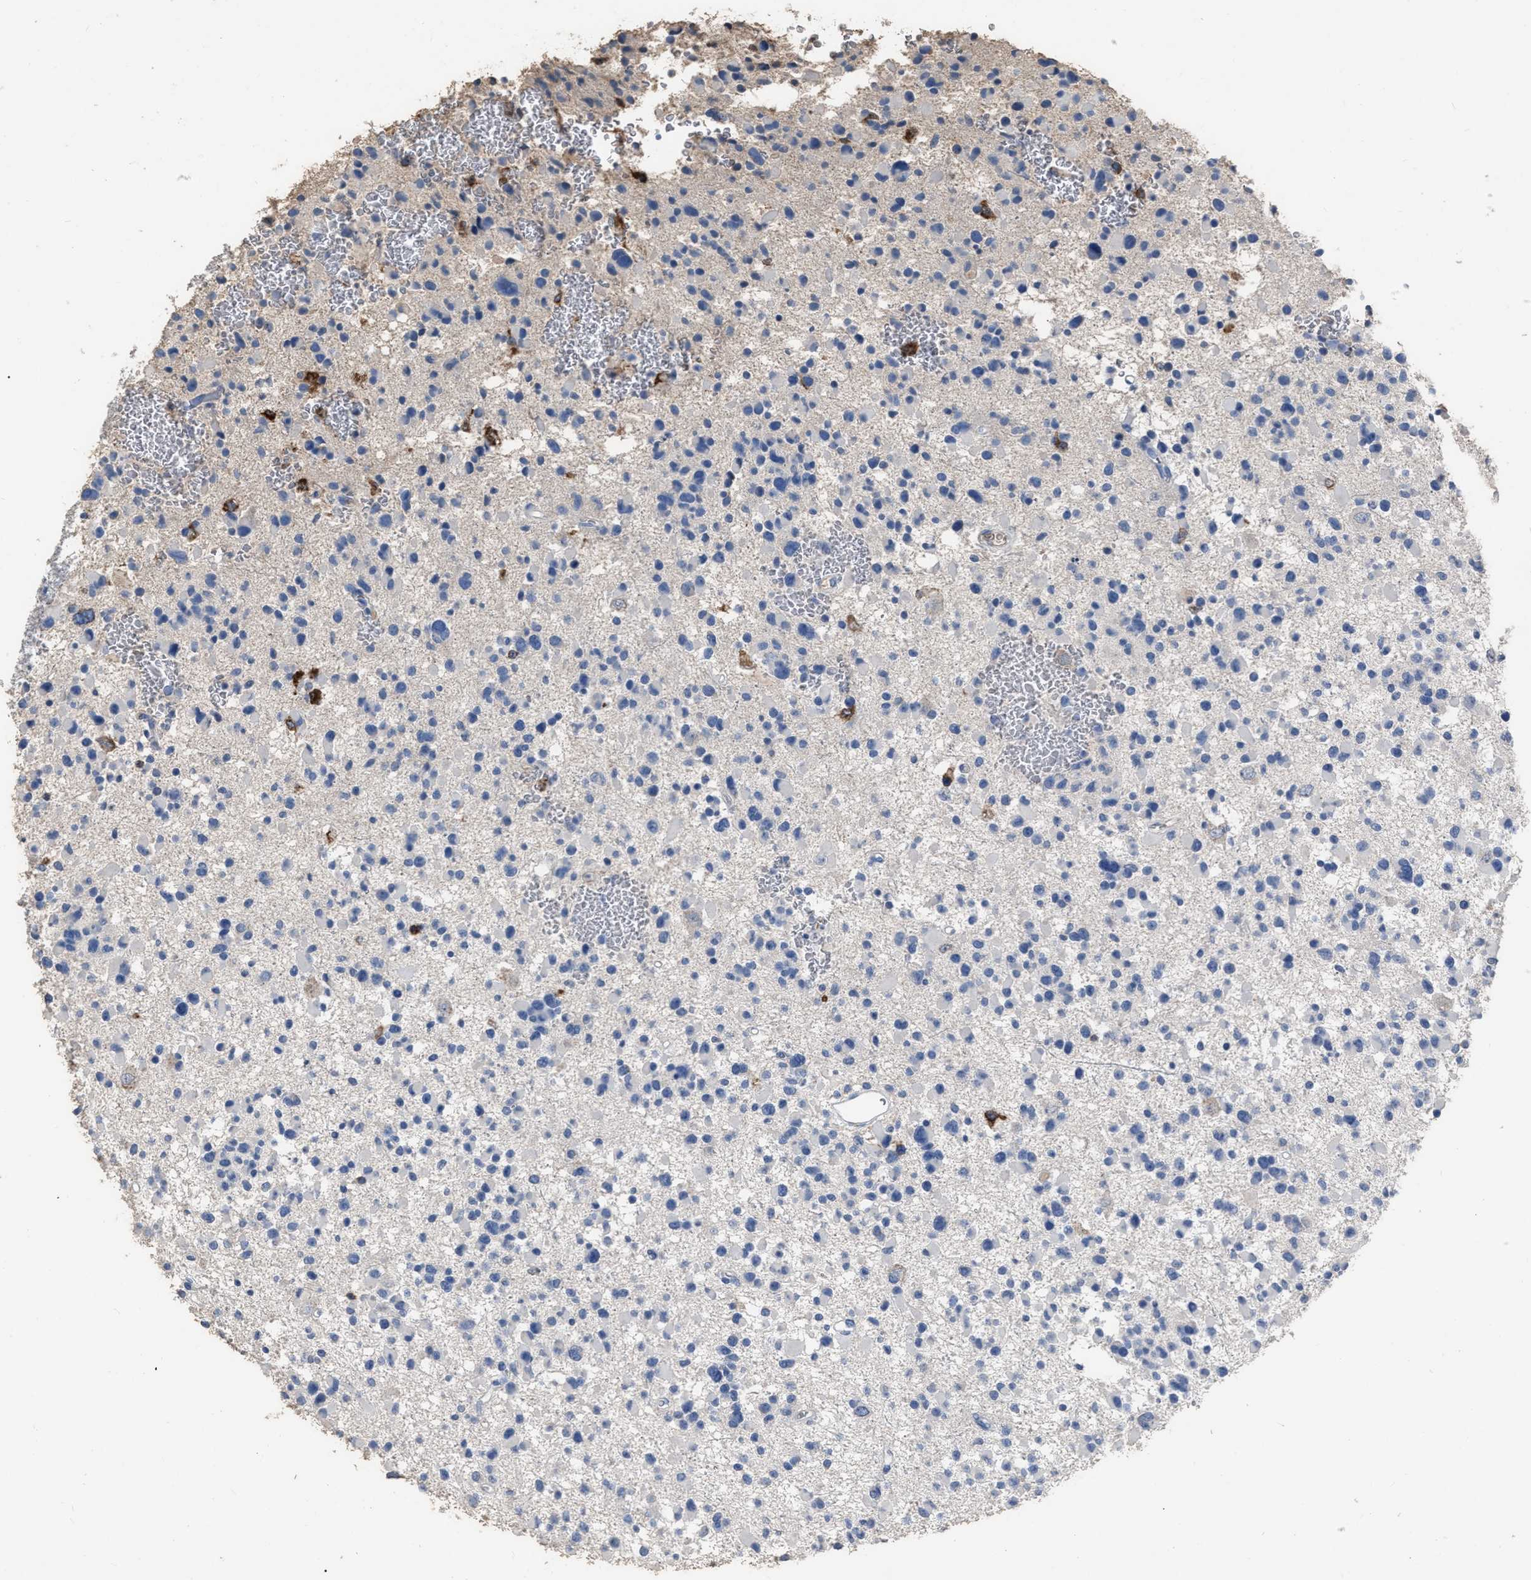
{"staining": {"intensity": "negative", "quantity": "none", "location": "none"}, "tissue": "glioma", "cell_type": "Tumor cells", "image_type": "cancer", "snomed": [{"axis": "morphology", "description": "Glioma, malignant, Low grade"}, {"axis": "topography", "description": "Brain"}], "caption": "This is a histopathology image of immunohistochemistry staining of malignant glioma (low-grade), which shows no expression in tumor cells.", "gene": "HABP2", "patient": {"sex": "female", "age": 22}}